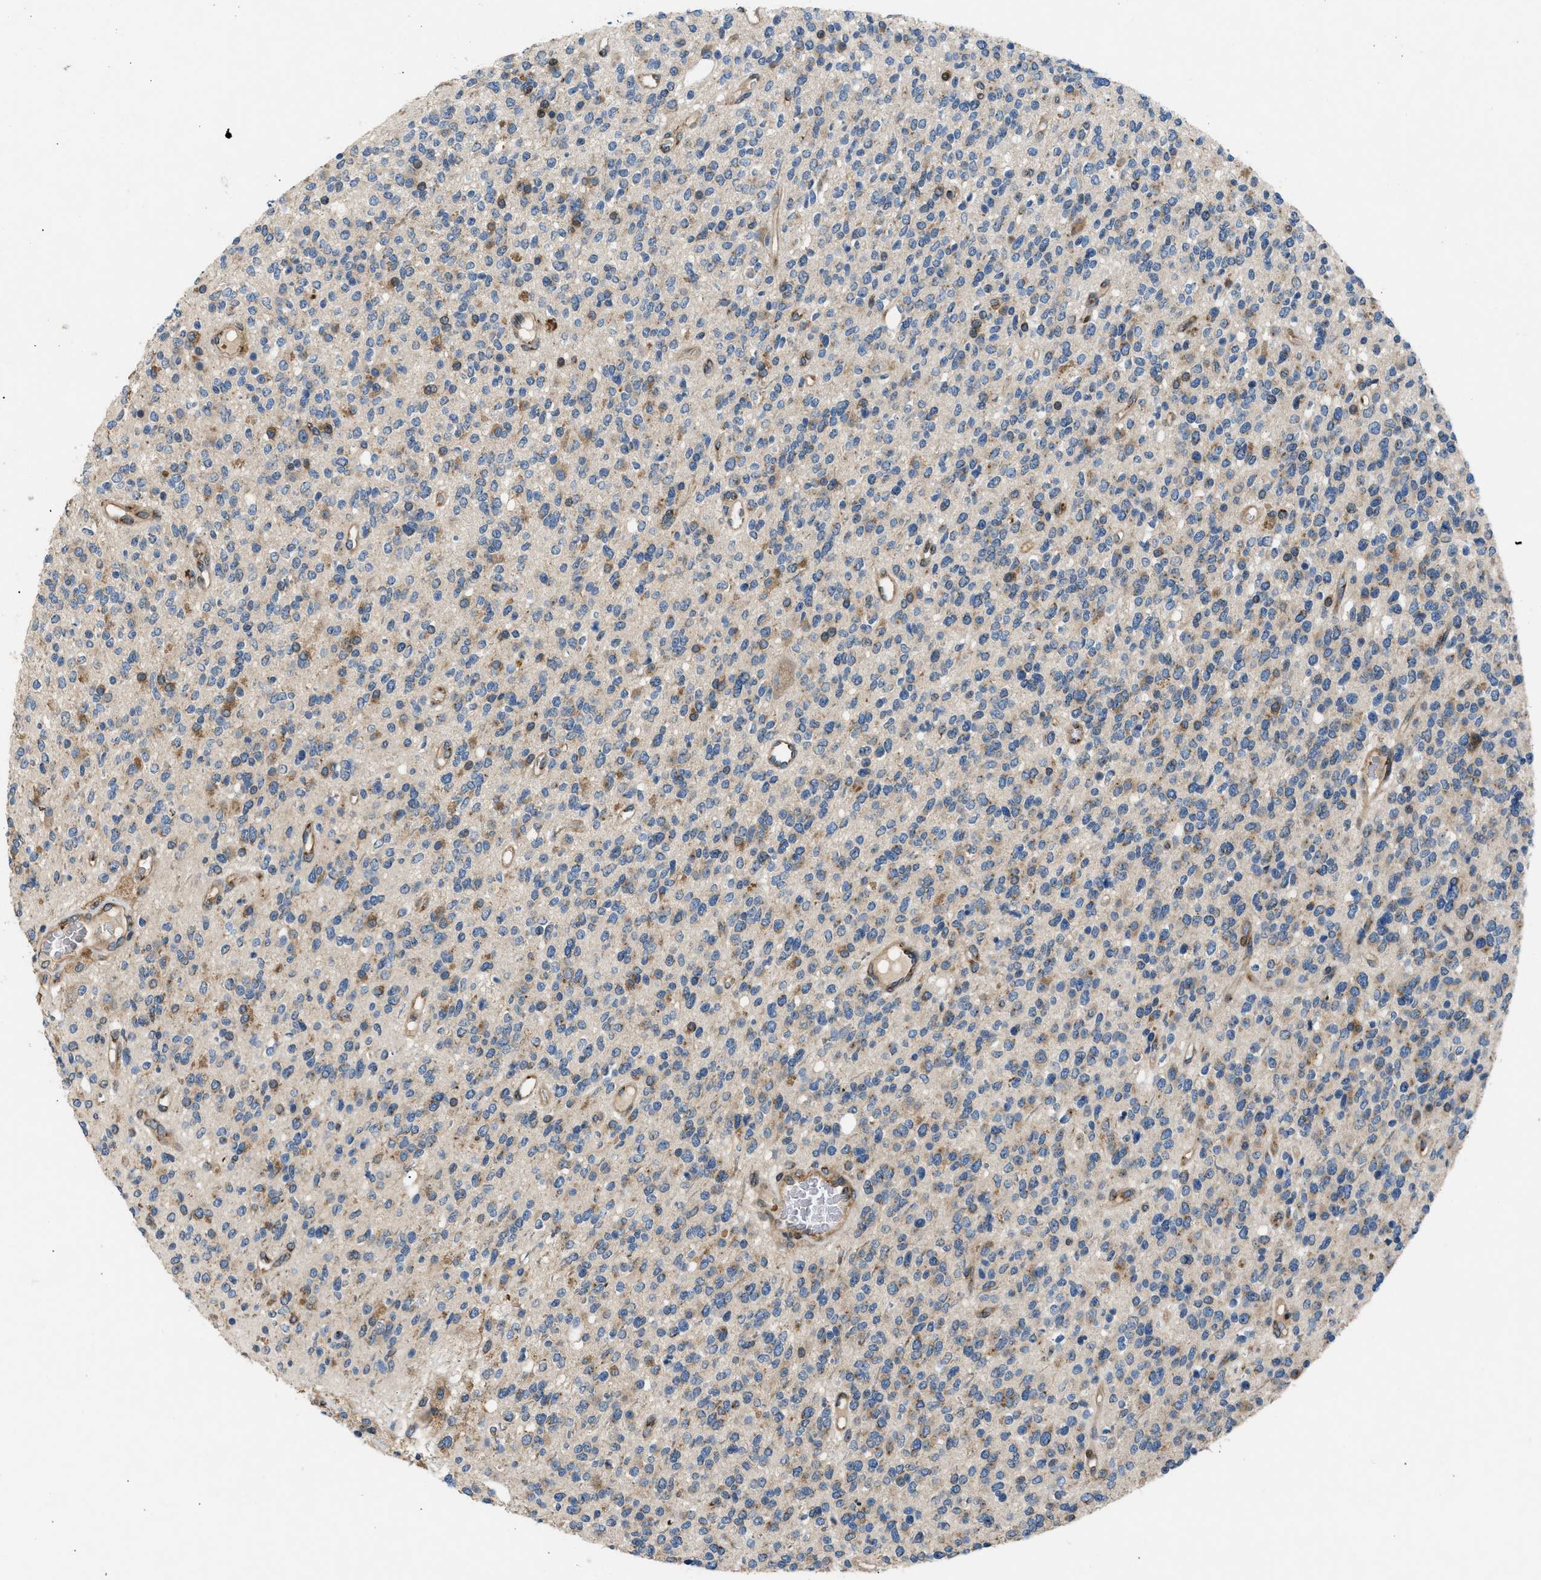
{"staining": {"intensity": "moderate", "quantity": "25%-75%", "location": "cytoplasmic/membranous"}, "tissue": "glioma", "cell_type": "Tumor cells", "image_type": "cancer", "snomed": [{"axis": "morphology", "description": "Glioma, malignant, High grade"}, {"axis": "topography", "description": "Brain"}], "caption": "Moderate cytoplasmic/membranous staining is present in approximately 25%-75% of tumor cells in glioma.", "gene": "LYSMD3", "patient": {"sex": "male", "age": 34}}